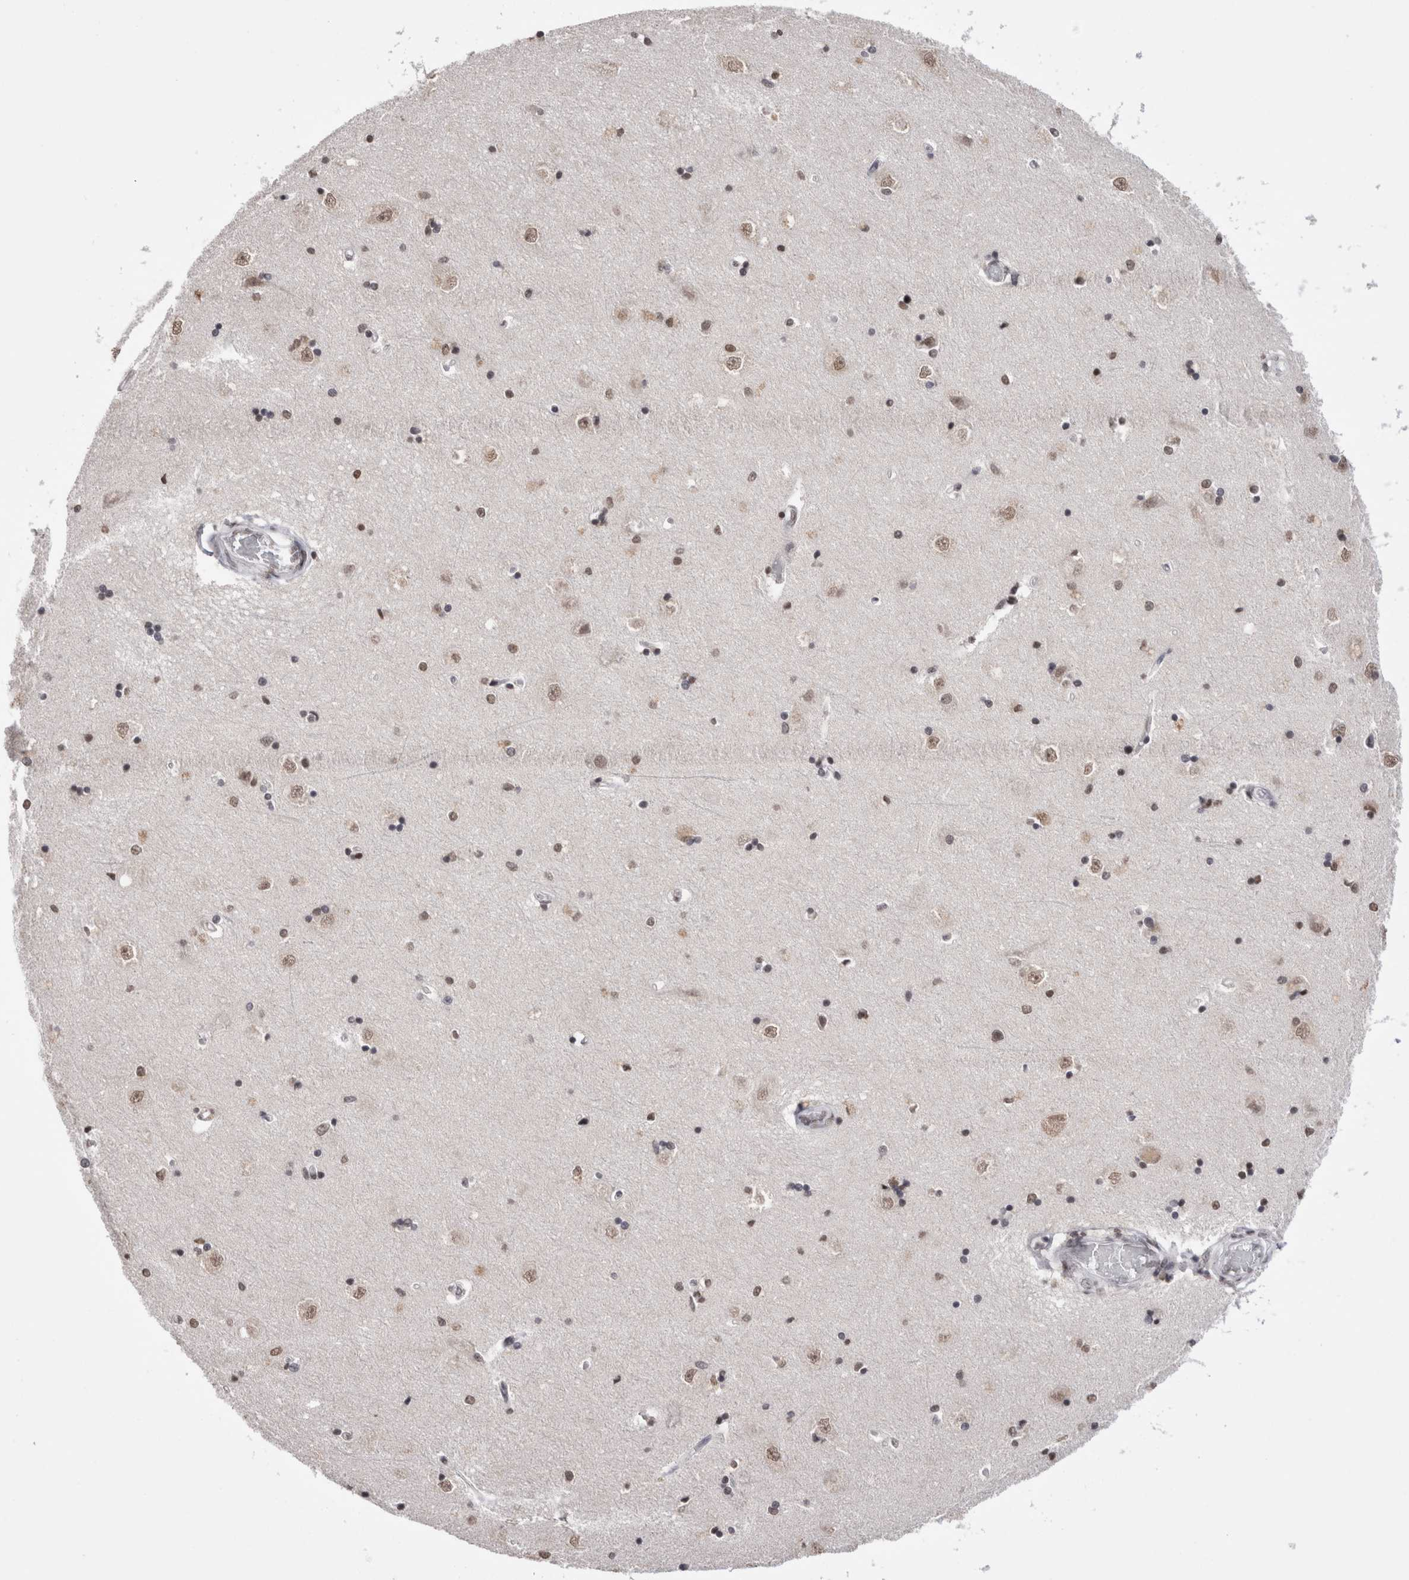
{"staining": {"intensity": "strong", "quantity": ">75%", "location": "nuclear"}, "tissue": "hippocampus", "cell_type": "Glial cells", "image_type": "normal", "snomed": [{"axis": "morphology", "description": "Normal tissue, NOS"}, {"axis": "topography", "description": "Hippocampus"}], "caption": "Brown immunohistochemical staining in unremarkable hippocampus demonstrates strong nuclear positivity in about >75% of glial cells.", "gene": "SMC1A", "patient": {"sex": "male", "age": 45}}